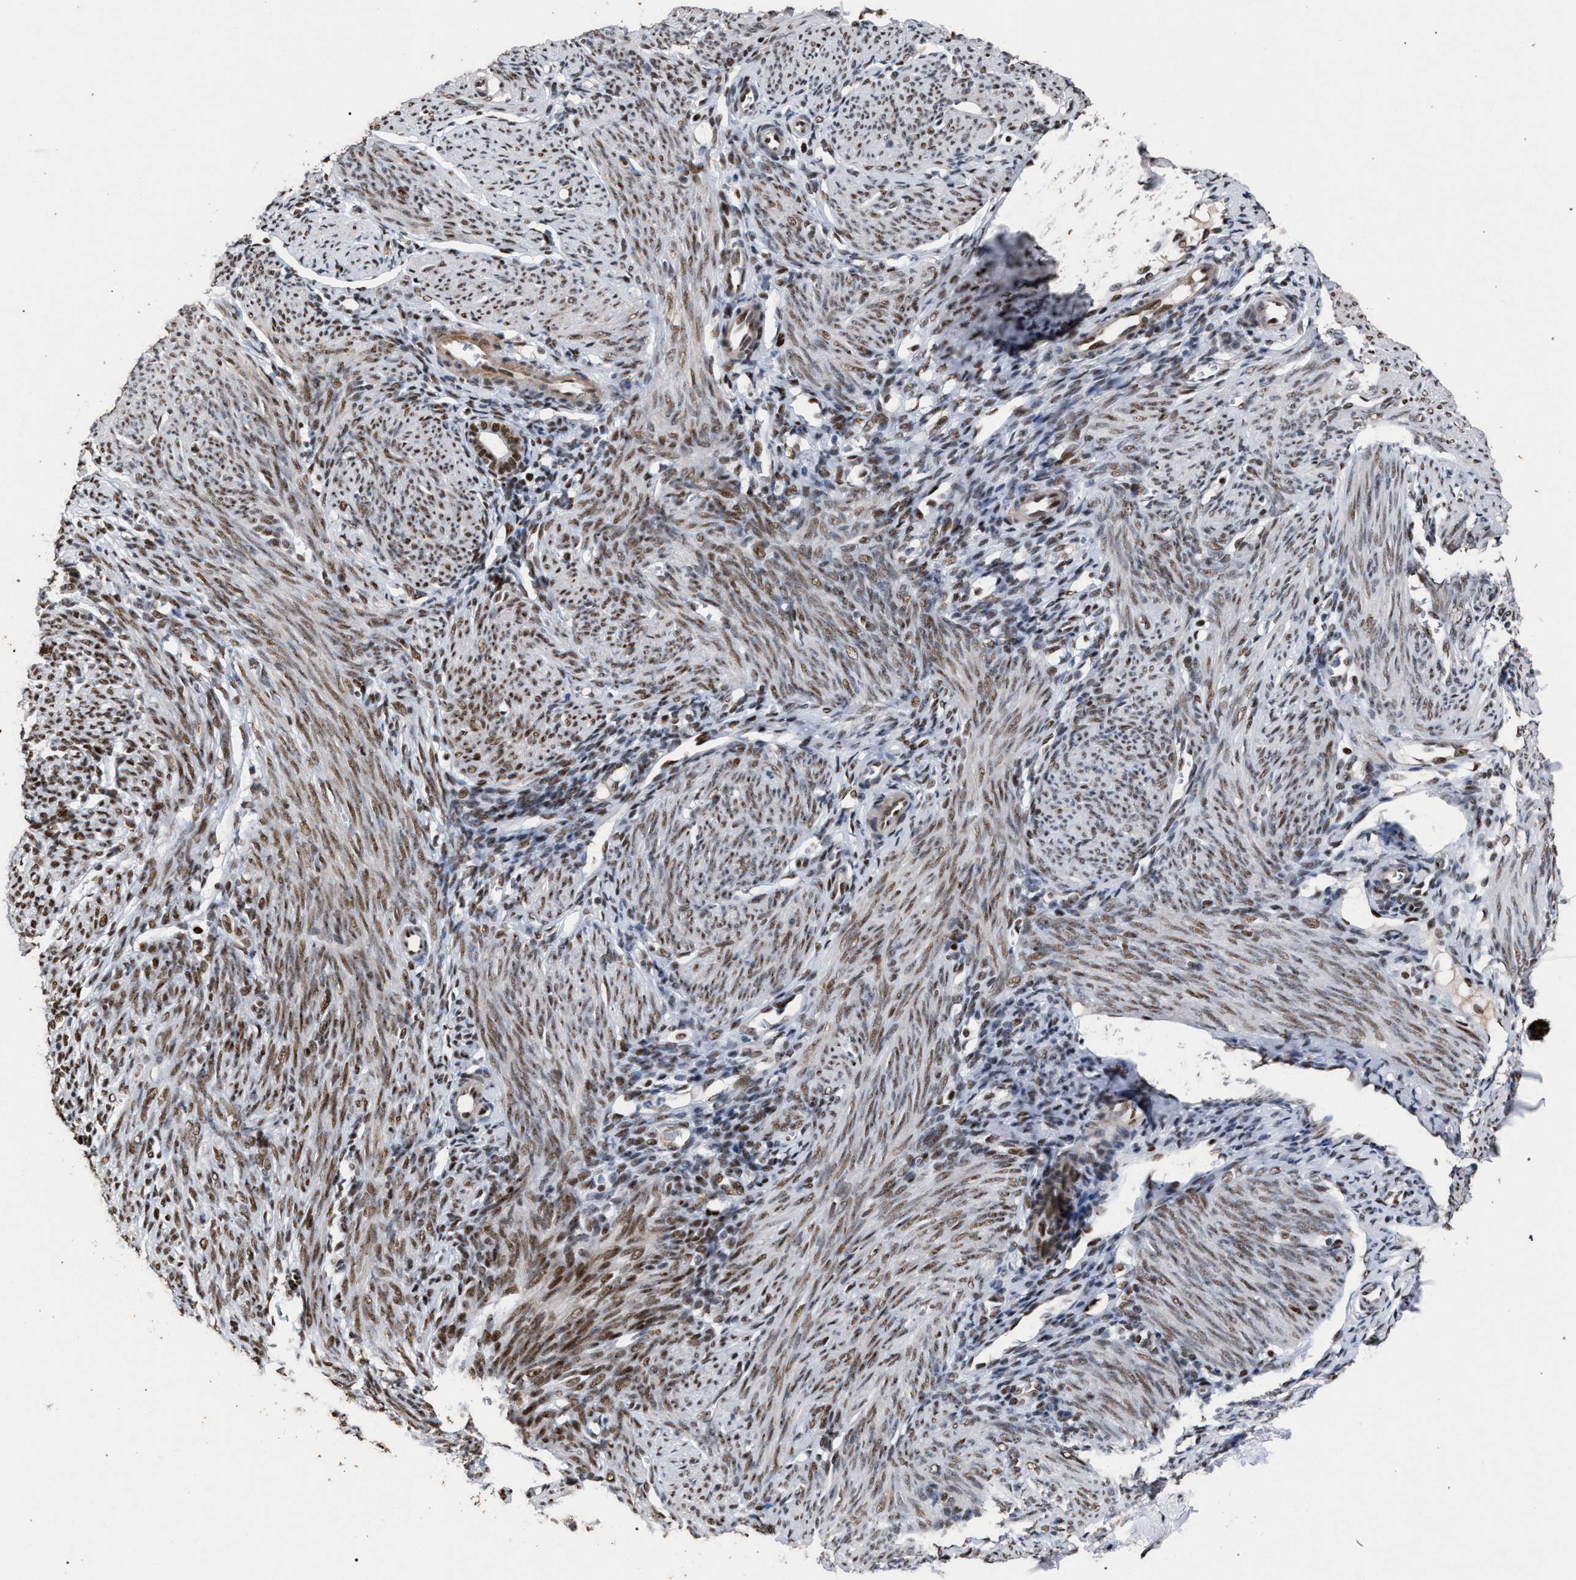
{"staining": {"intensity": "strong", "quantity": ">75%", "location": "nuclear"}, "tissue": "endometrium", "cell_type": "Cells in endometrial stroma", "image_type": "normal", "snomed": [{"axis": "morphology", "description": "Normal tissue, NOS"}, {"axis": "morphology", "description": "Adenocarcinoma, NOS"}, {"axis": "topography", "description": "Endometrium"}], "caption": "Immunohistochemistry (IHC) image of benign endometrium: human endometrium stained using immunohistochemistry (IHC) displays high levels of strong protein expression localized specifically in the nuclear of cells in endometrial stroma, appearing as a nuclear brown color.", "gene": "TP53BP1", "patient": {"sex": "female", "age": 57}}